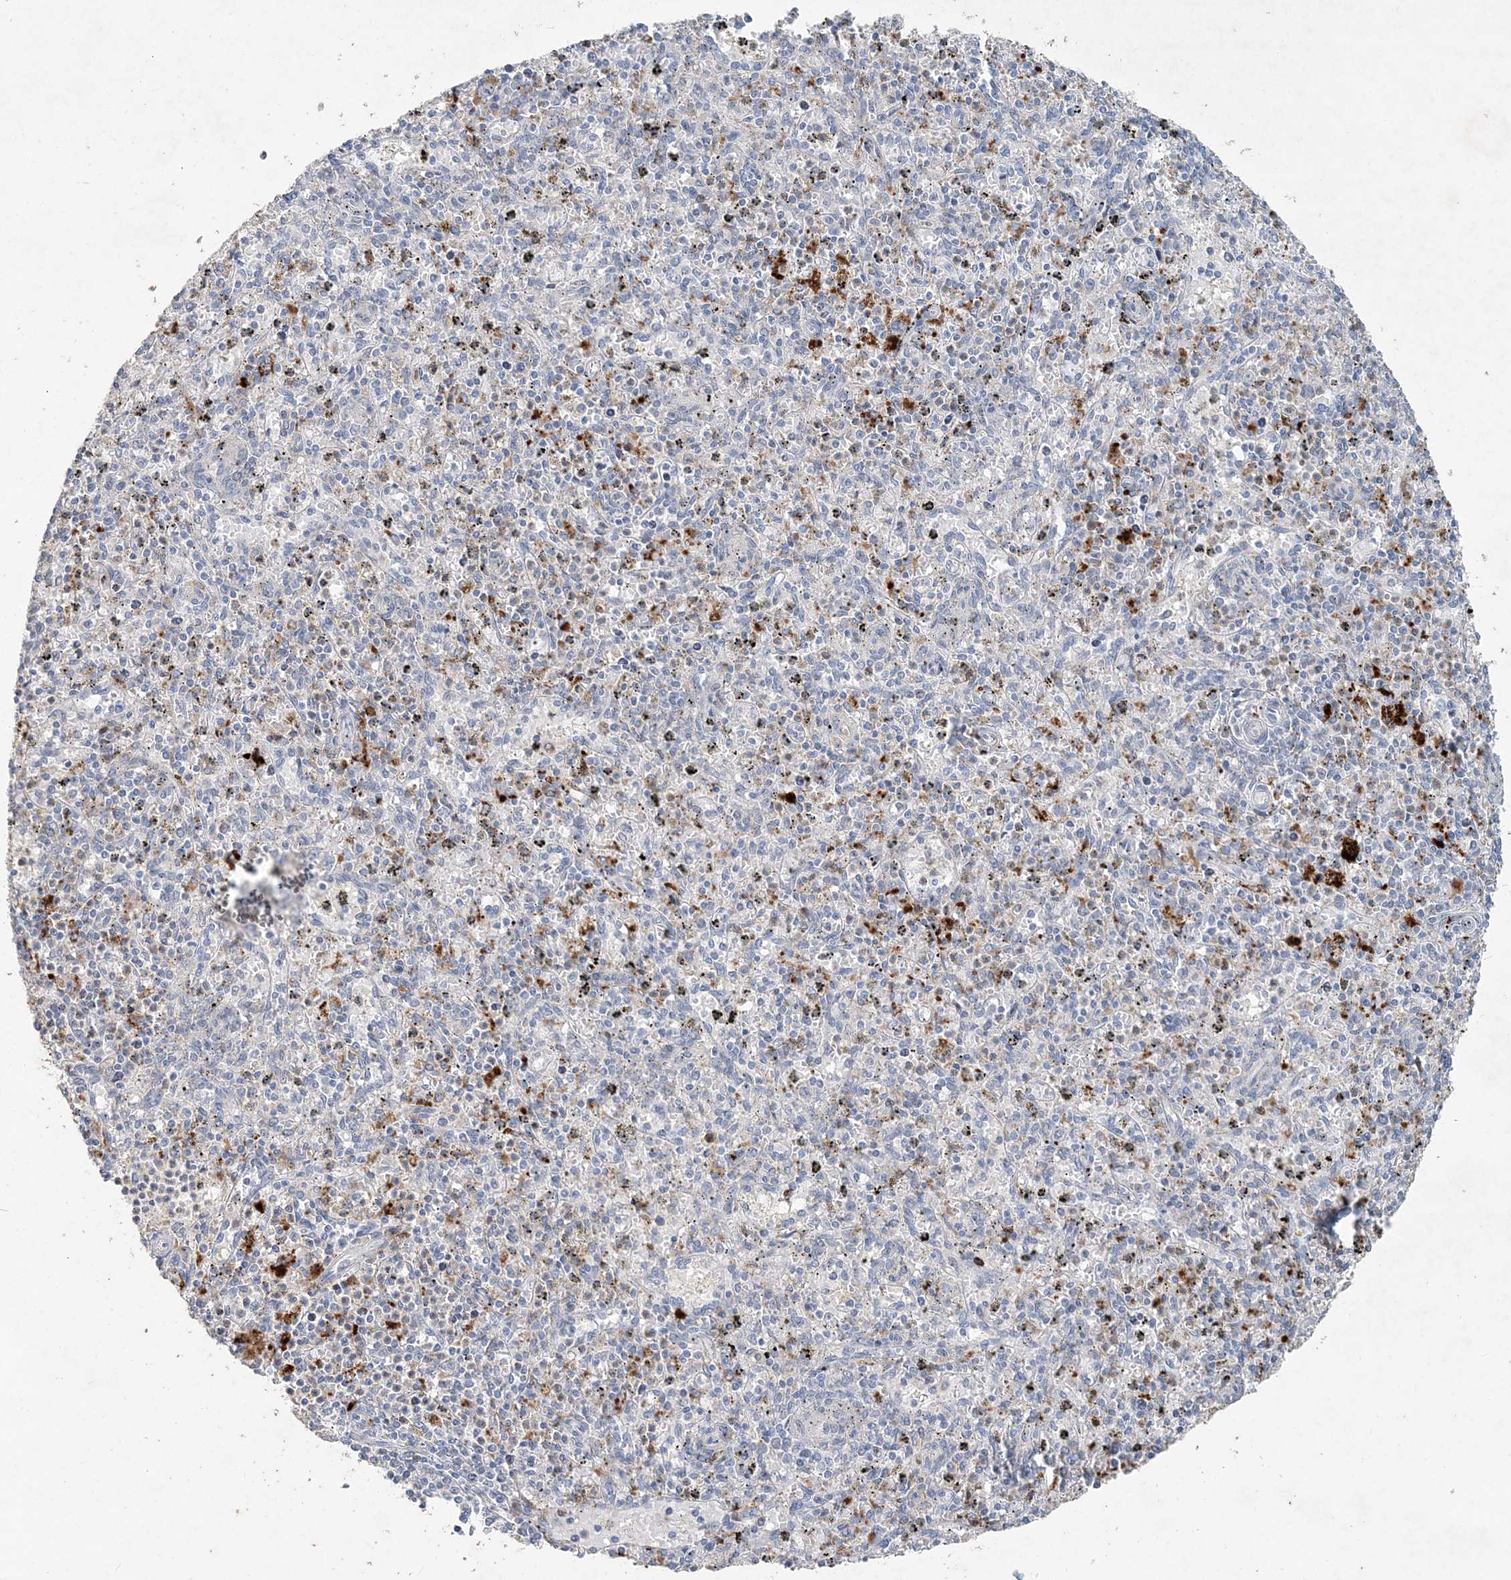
{"staining": {"intensity": "negative", "quantity": "none", "location": "none"}, "tissue": "spleen", "cell_type": "Cells in red pulp", "image_type": "normal", "snomed": [{"axis": "morphology", "description": "Normal tissue, NOS"}, {"axis": "topography", "description": "Spleen"}], "caption": "The immunohistochemistry histopathology image has no significant positivity in cells in red pulp of spleen. Nuclei are stained in blue.", "gene": "DNAH5", "patient": {"sex": "male", "age": 72}}